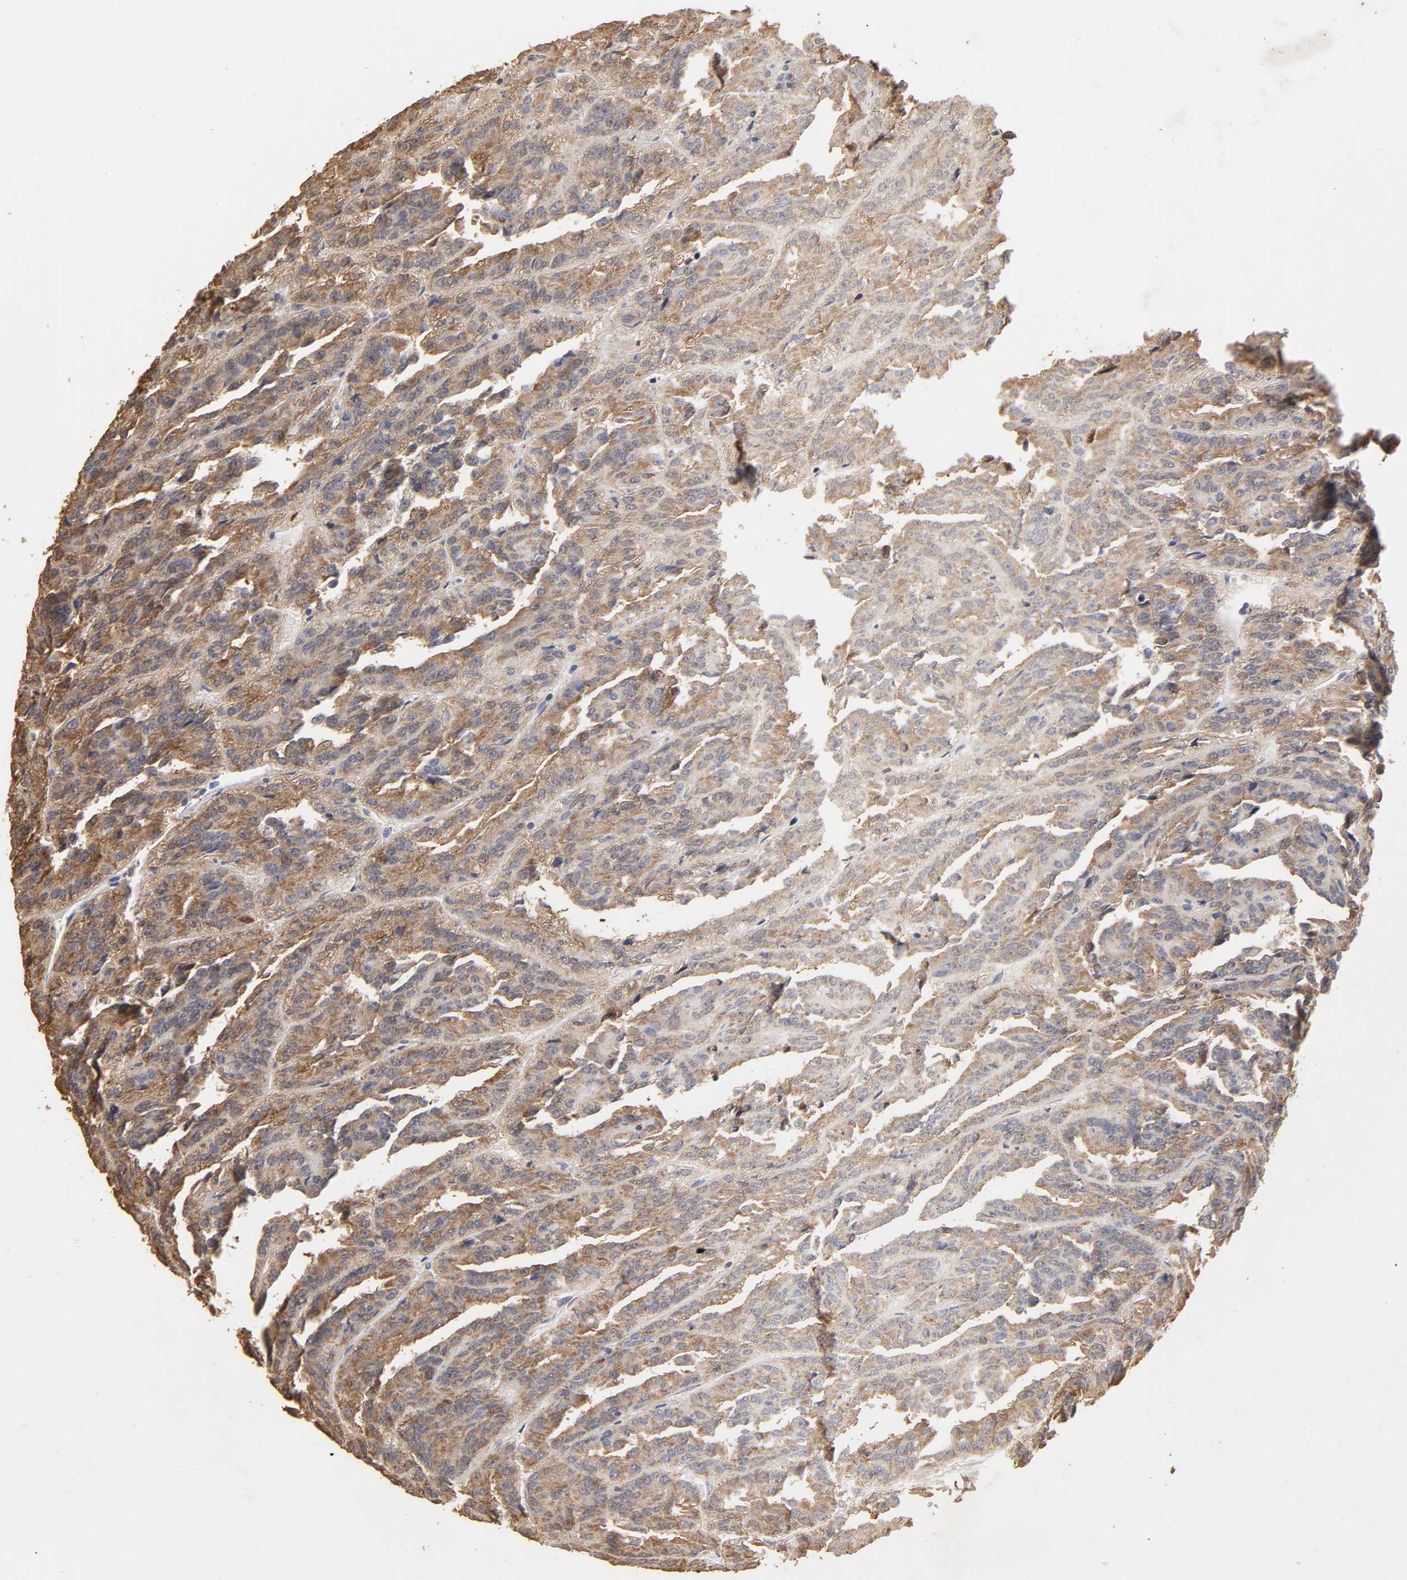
{"staining": {"intensity": "strong", "quantity": ">75%", "location": "cytoplasmic/membranous"}, "tissue": "renal cancer", "cell_type": "Tumor cells", "image_type": "cancer", "snomed": [{"axis": "morphology", "description": "Adenocarcinoma, NOS"}, {"axis": "topography", "description": "Kidney"}], "caption": "IHC histopathology image of neoplastic tissue: human renal cancer stained using immunohistochemistry (IHC) demonstrates high levels of strong protein expression localized specifically in the cytoplasmic/membranous of tumor cells, appearing as a cytoplasmic/membranous brown color.", "gene": "CYCS", "patient": {"sex": "male", "age": 46}}